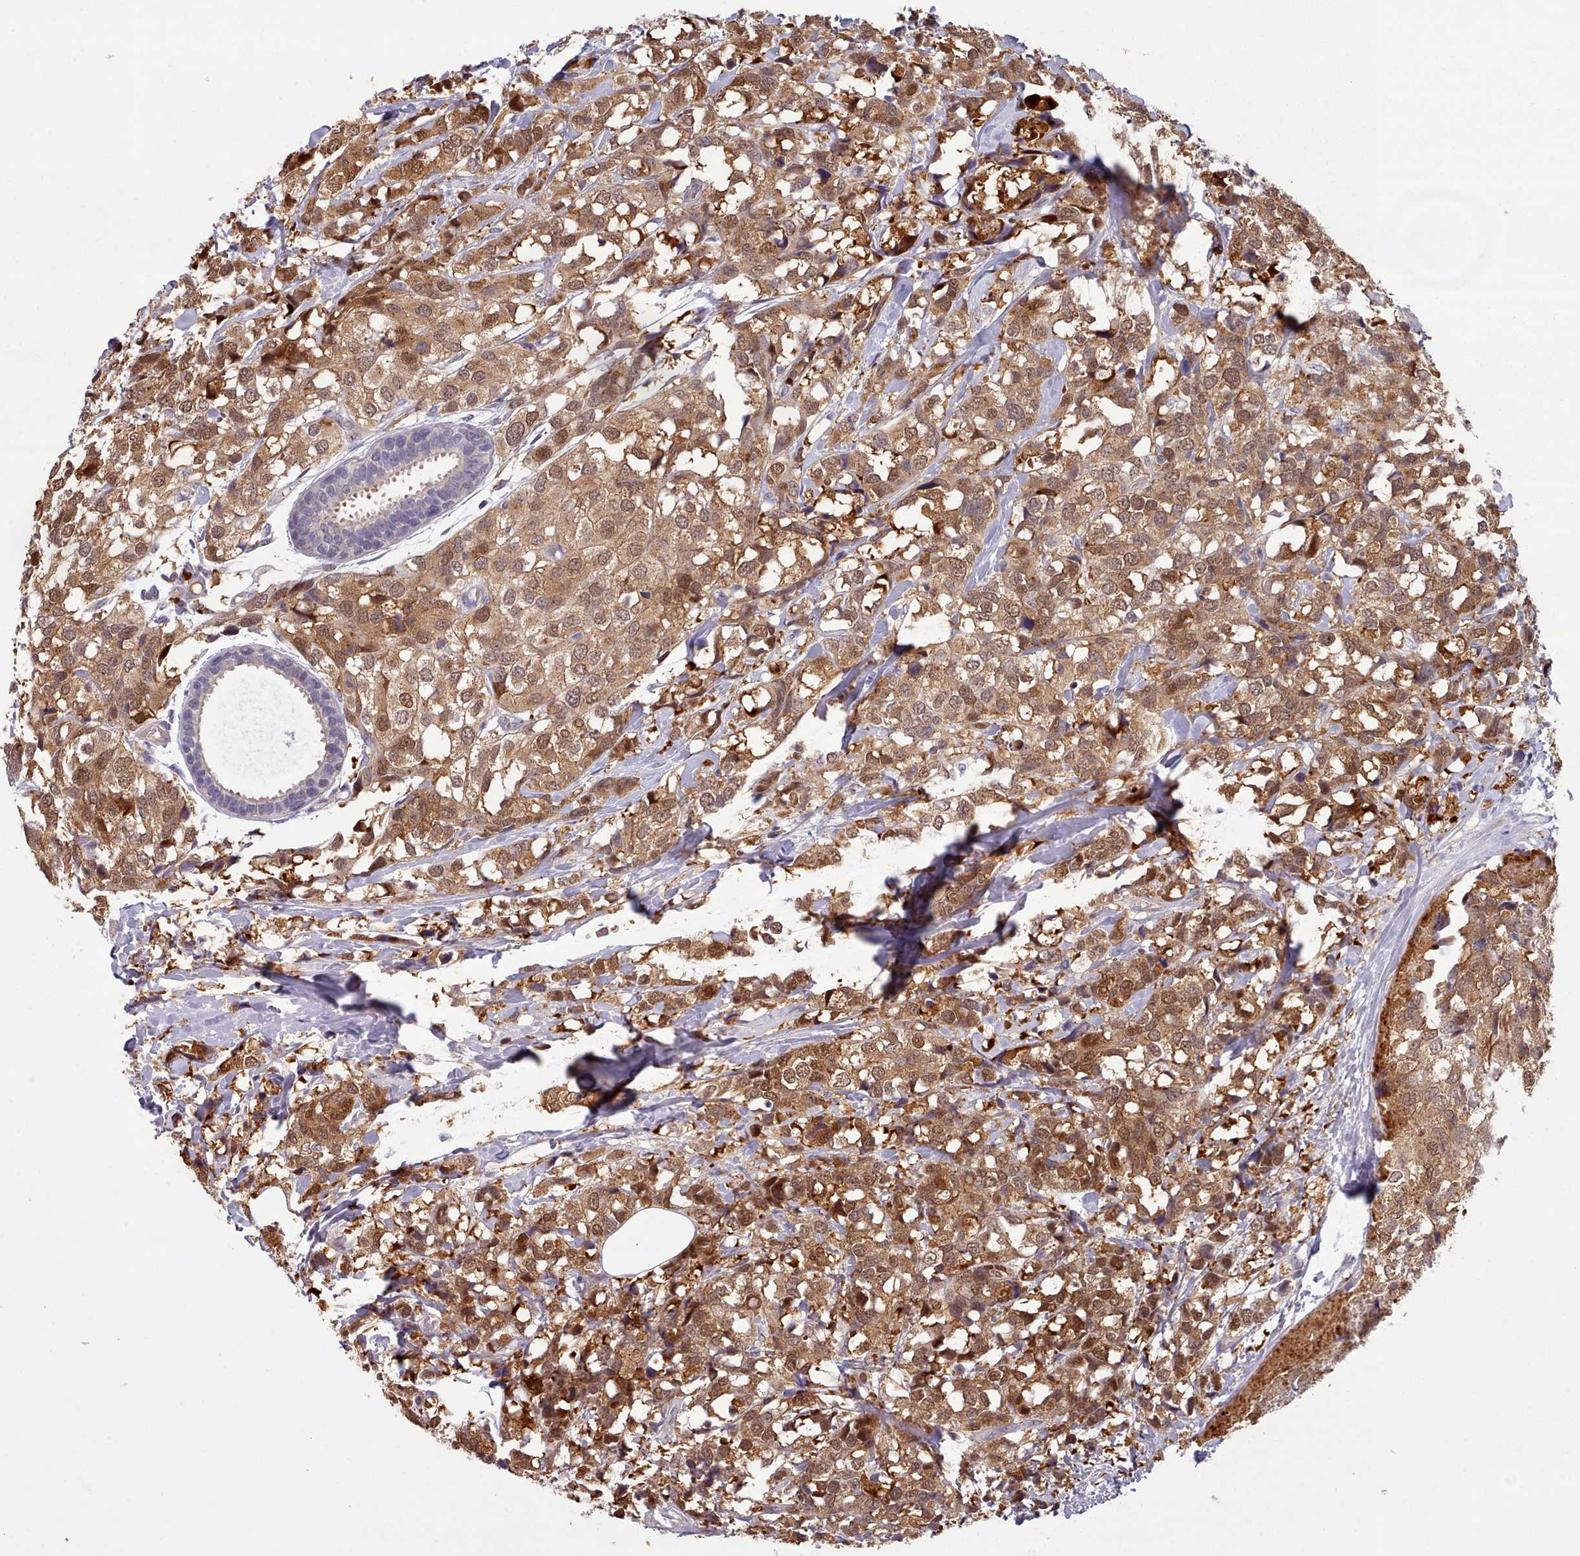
{"staining": {"intensity": "moderate", "quantity": ">75%", "location": "cytoplasmic/membranous,nuclear"}, "tissue": "breast cancer", "cell_type": "Tumor cells", "image_type": "cancer", "snomed": [{"axis": "morphology", "description": "Lobular carcinoma"}, {"axis": "topography", "description": "Breast"}], "caption": "Brown immunohistochemical staining in human breast lobular carcinoma exhibits moderate cytoplasmic/membranous and nuclear expression in approximately >75% of tumor cells.", "gene": "CLNS1A", "patient": {"sex": "female", "age": 59}}